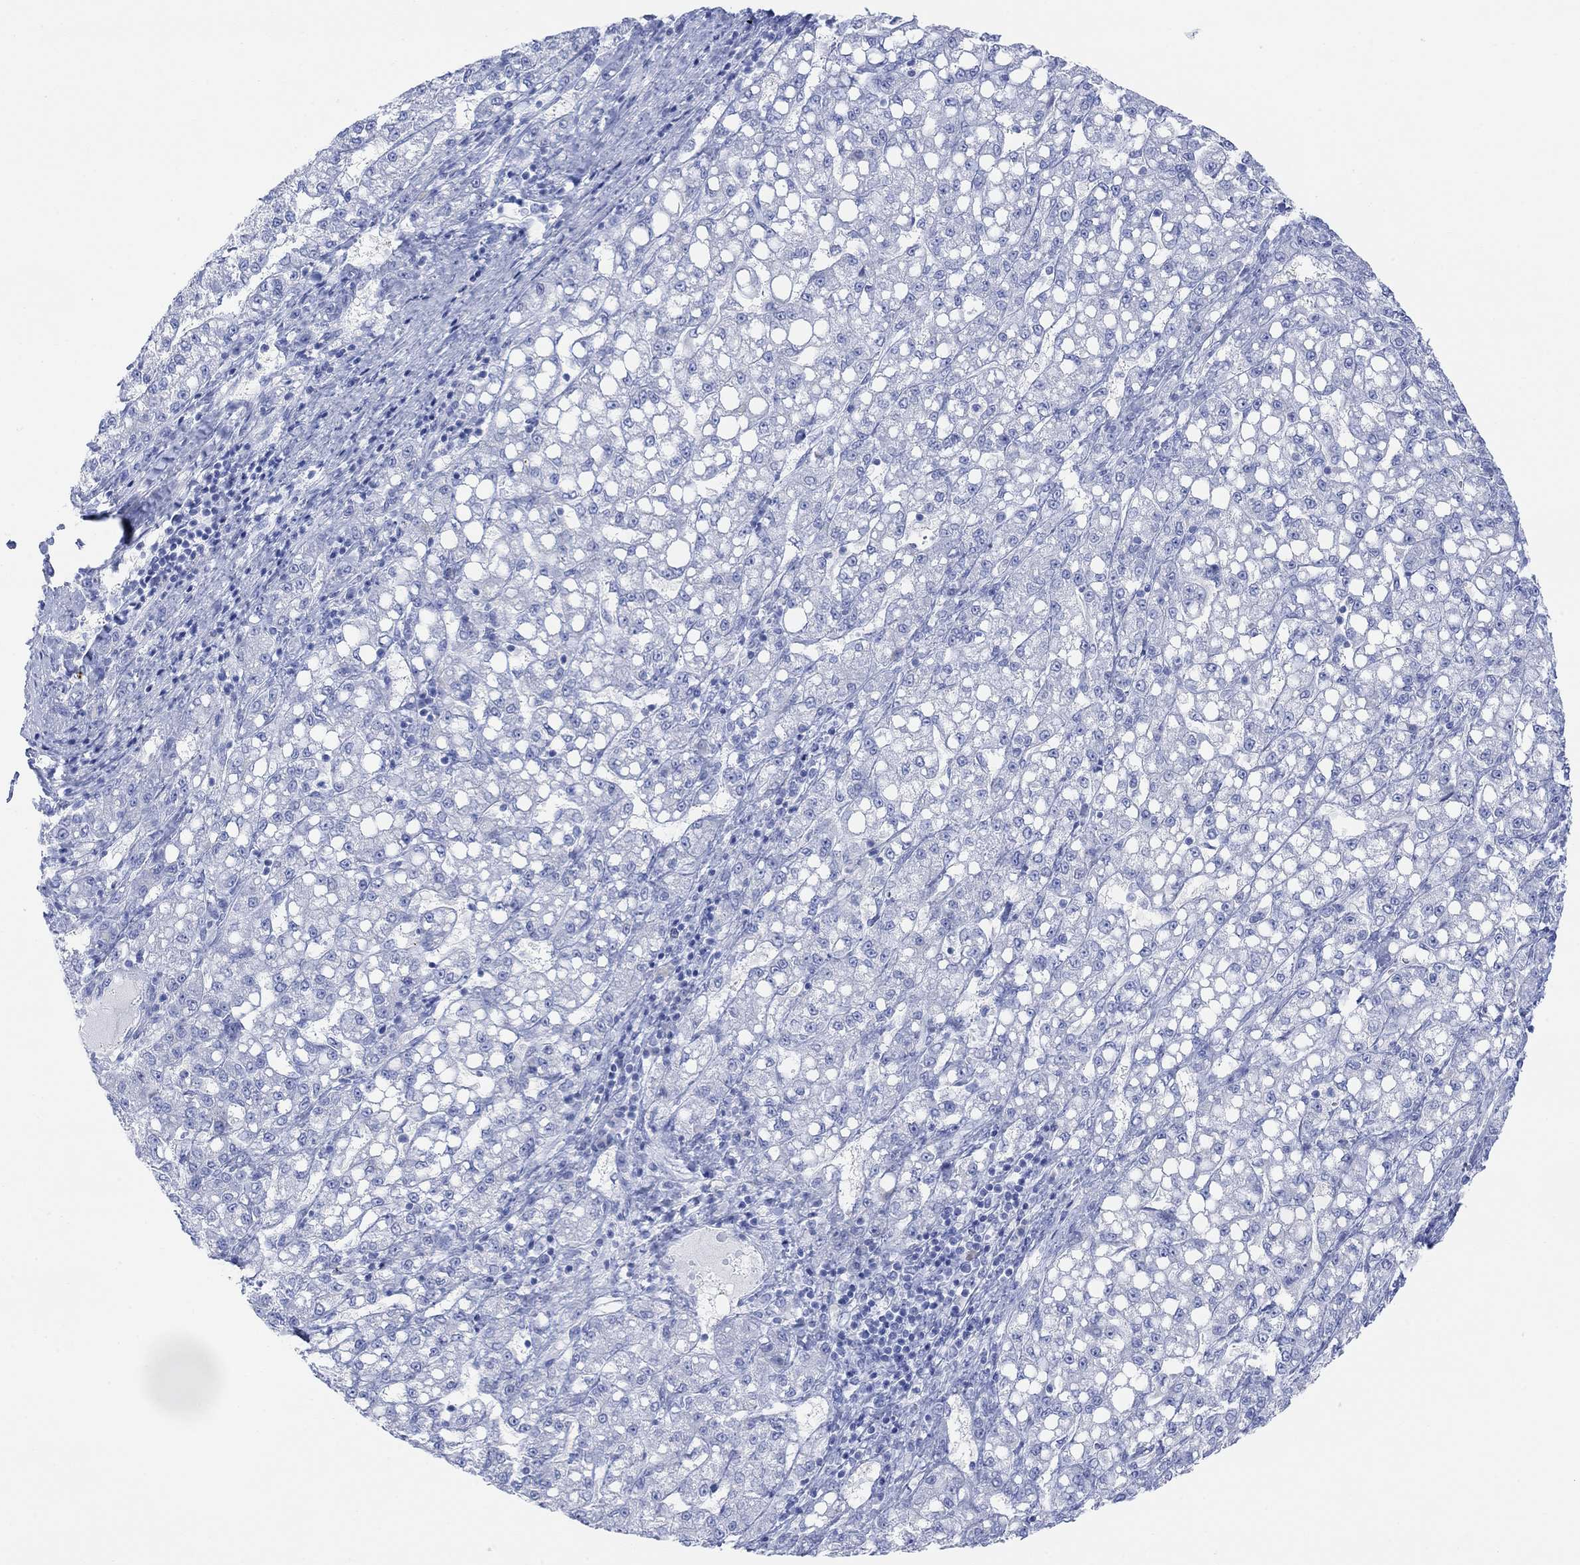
{"staining": {"intensity": "negative", "quantity": "none", "location": "none"}, "tissue": "liver cancer", "cell_type": "Tumor cells", "image_type": "cancer", "snomed": [{"axis": "morphology", "description": "Carcinoma, Hepatocellular, NOS"}, {"axis": "topography", "description": "Liver"}], "caption": "IHC histopathology image of hepatocellular carcinoma (liver) stained for a protein (brown), which demonstrates no positivity in tumor cells.", "gene": "GNG13", "patient": {"sex": "female", "age": 65}}